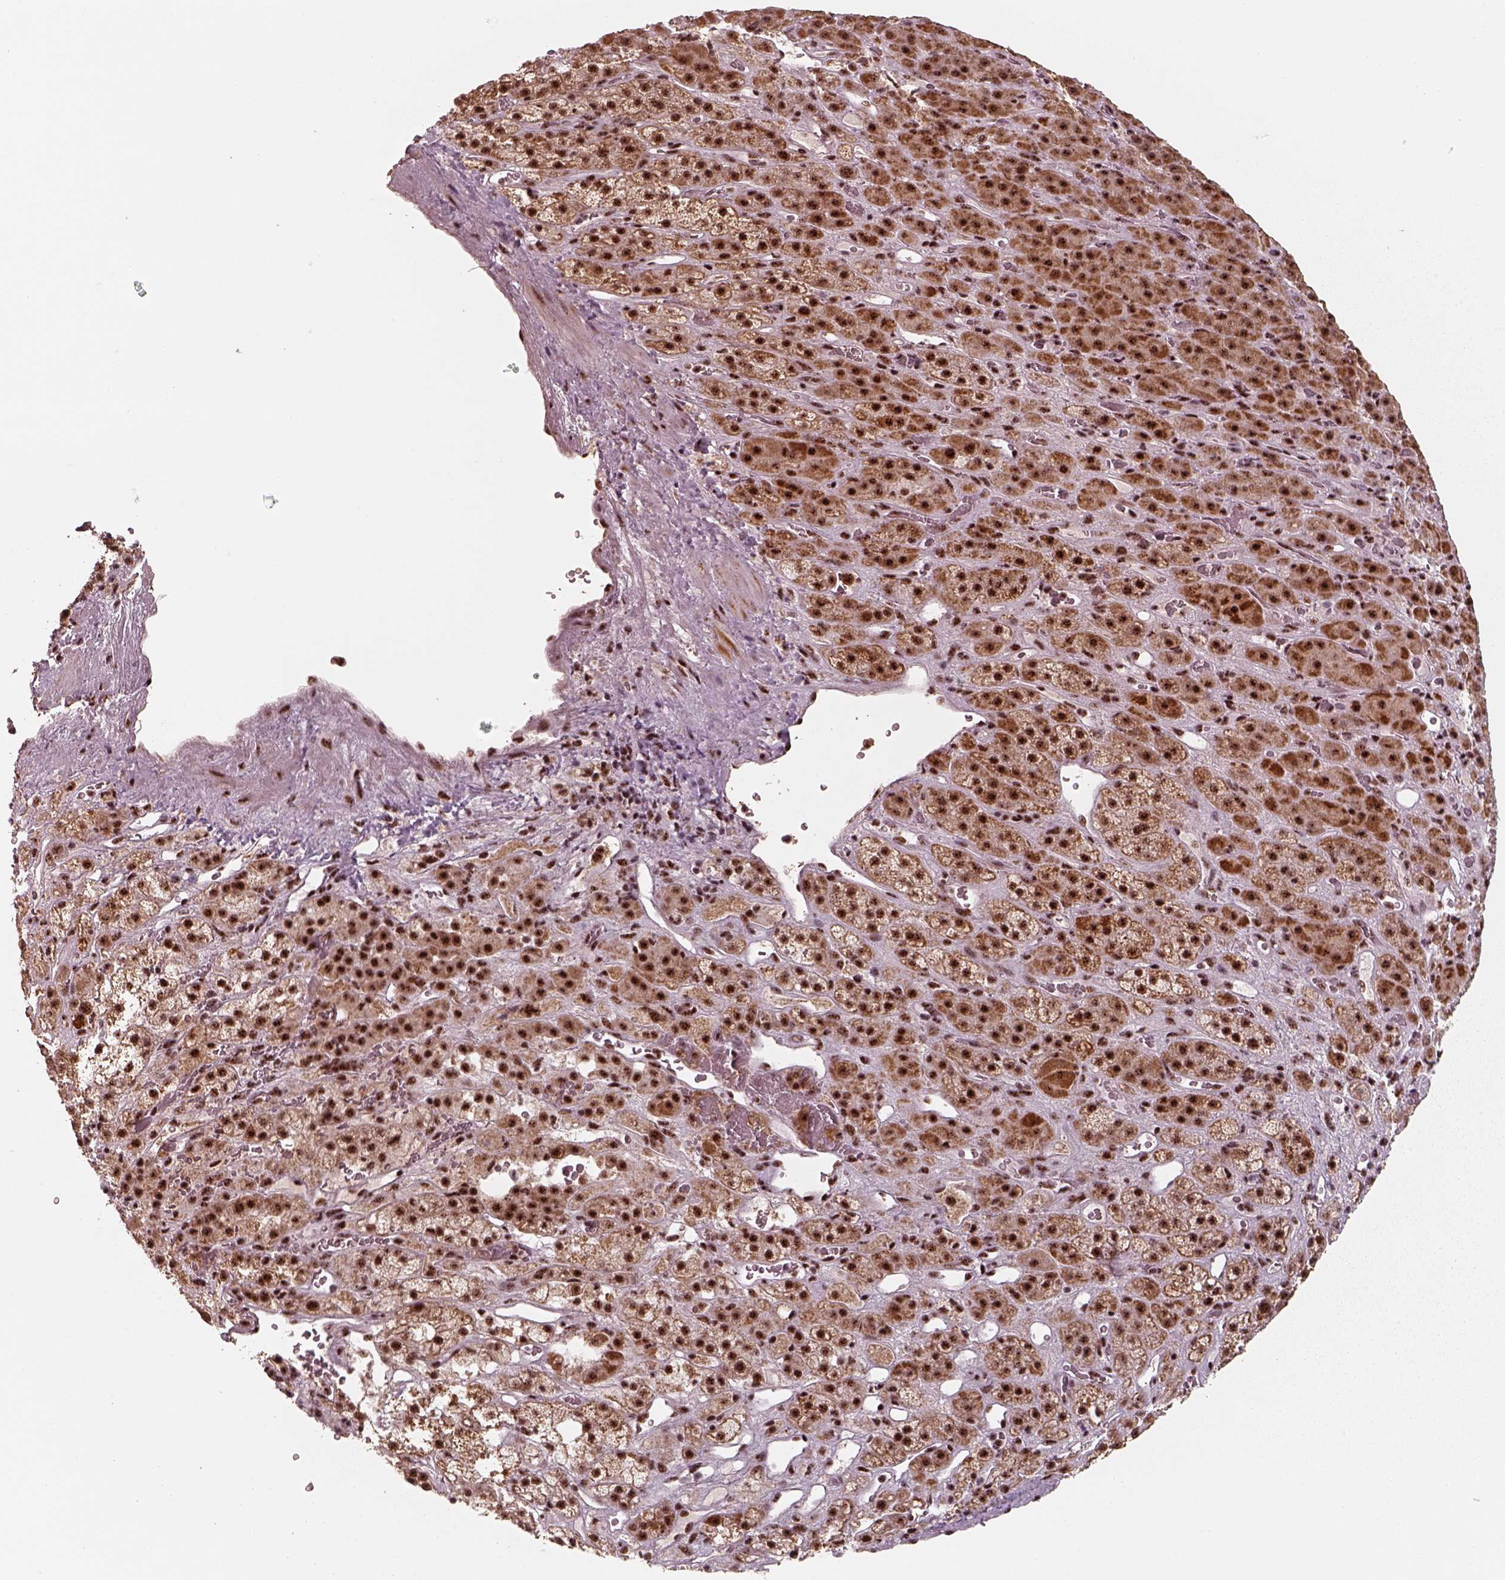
{"staining": {"intensity": "strong", "quantity": ">75%", "location": "nuclear"}, "tissue": "adrenal gland", "cell_type": "Glandular cells", "image_type": "normal", "snomed": [{"axis": "morphology", "description": "Normal tissue, NOS"}, {"axis": "topography", "description": "Adrenal gland"}], "caption": "Immunohistochemical staining of unremarkable adrenal gland shows high levels of strong nuclear positivity in approximately >75% of glandular cells.", "gene": "ATXN7L3", "patient": {"sex": "male", "age": 57}}